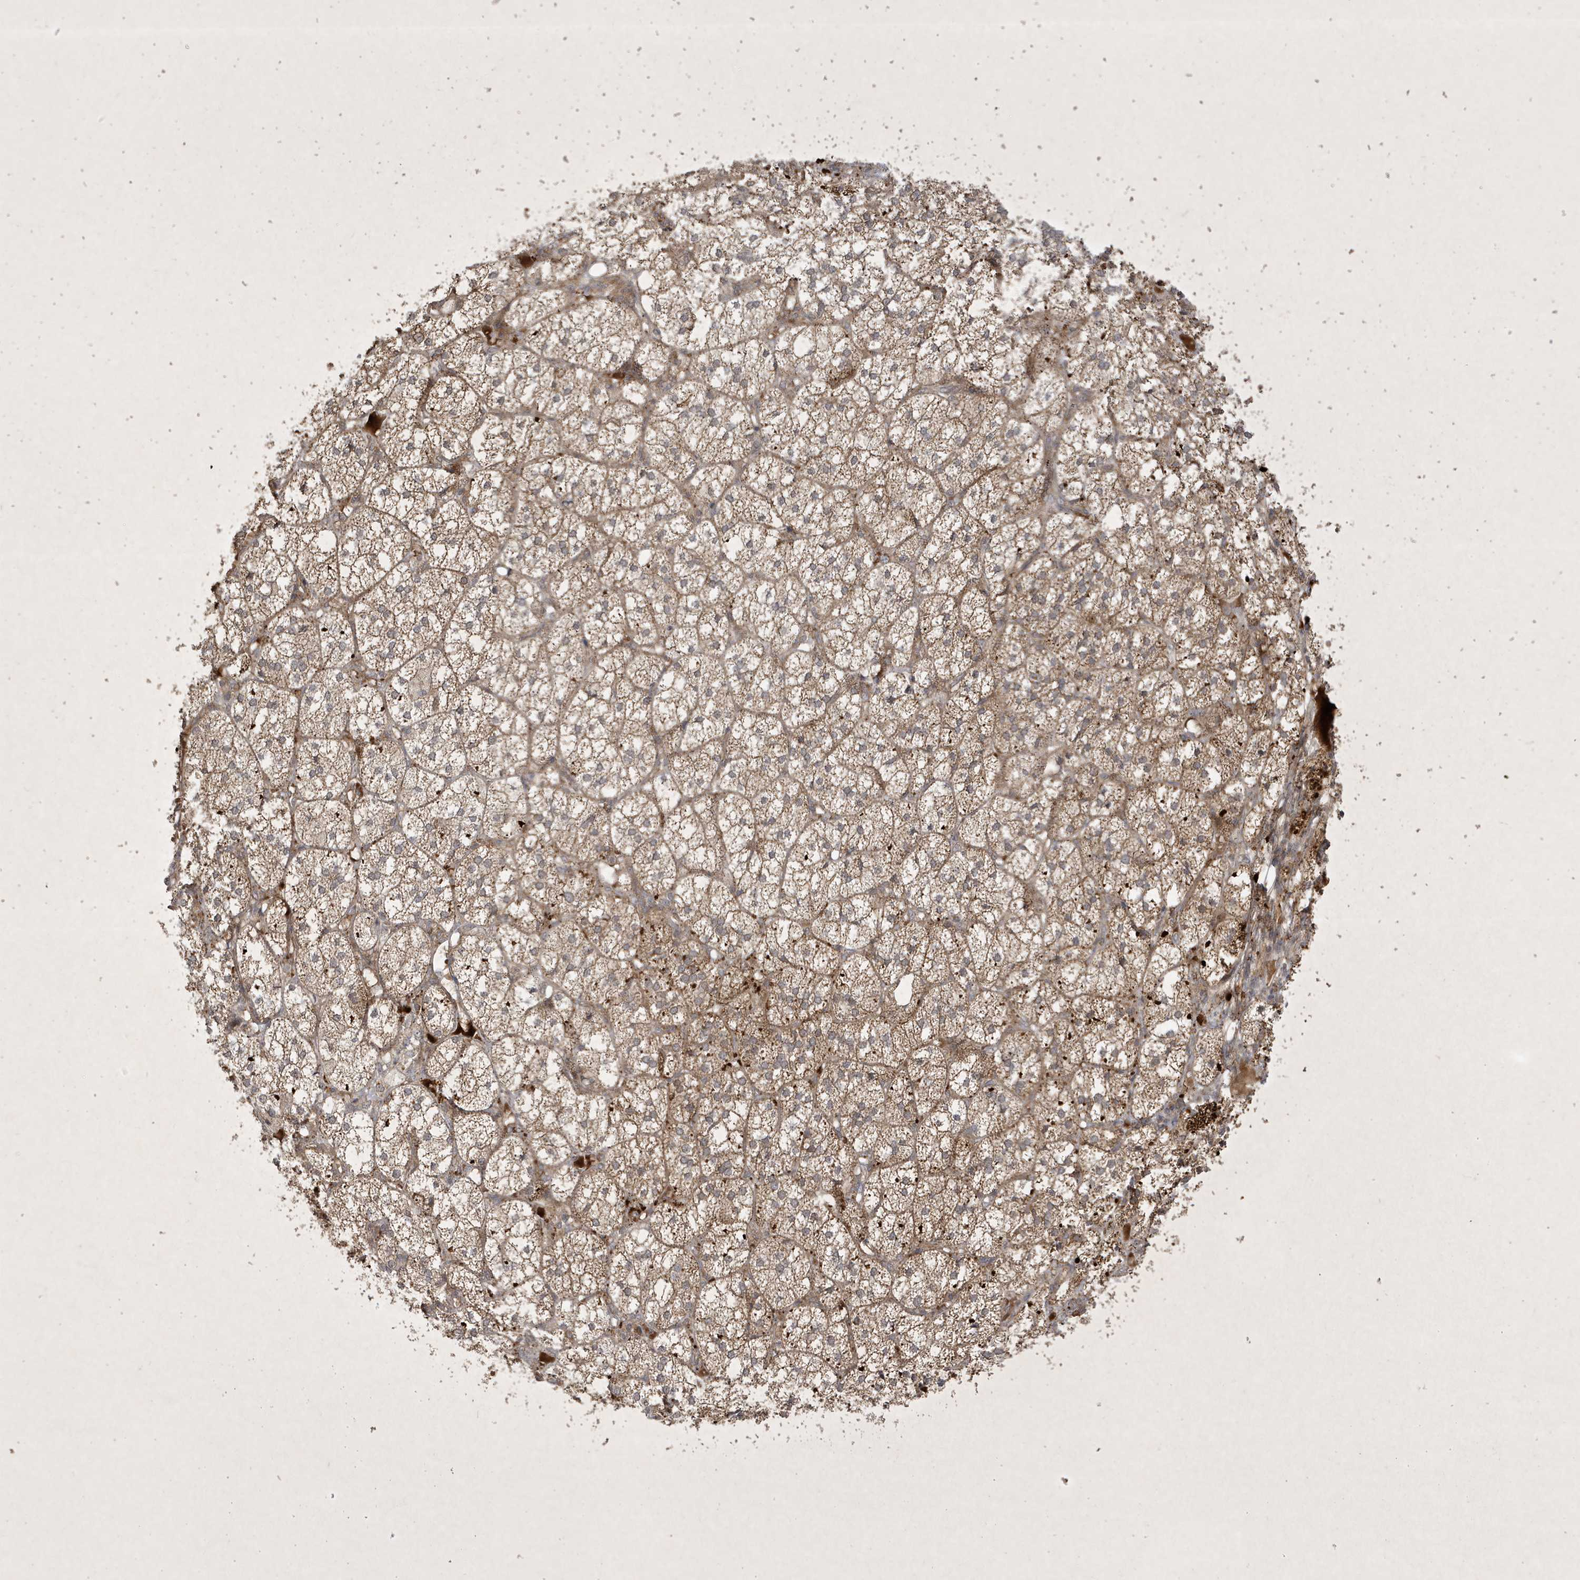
{"staining": {"intensity": "strong", "quantity": "25%-75%", "location": "cytoplasmic/membranous"}, "tissue": "adrenal gland", "cell_type": "Glandular cells", "image_type": "normal", "snomed": [{"axis": "morphology", "description": "Normal tissue, NOS"}, {"axis": "topography", "description": "Adrenal gland"}], "caption": "Immunohistochemistry staining of unremarkable adrenal gland, which shows high levels of strong cytoplasmic/membranous expression in about 25%-75% of glandular cells indicating strong cytoplasmic/membranous protein positivity. The staining was performed using DAB (3,3'-diaminobenzidine) (brown) for protein detection and nuclei were counterstained in hematoxylin (blue).", "gene": "FAM83C", "patient": {"sex": "female", "age": 61}}